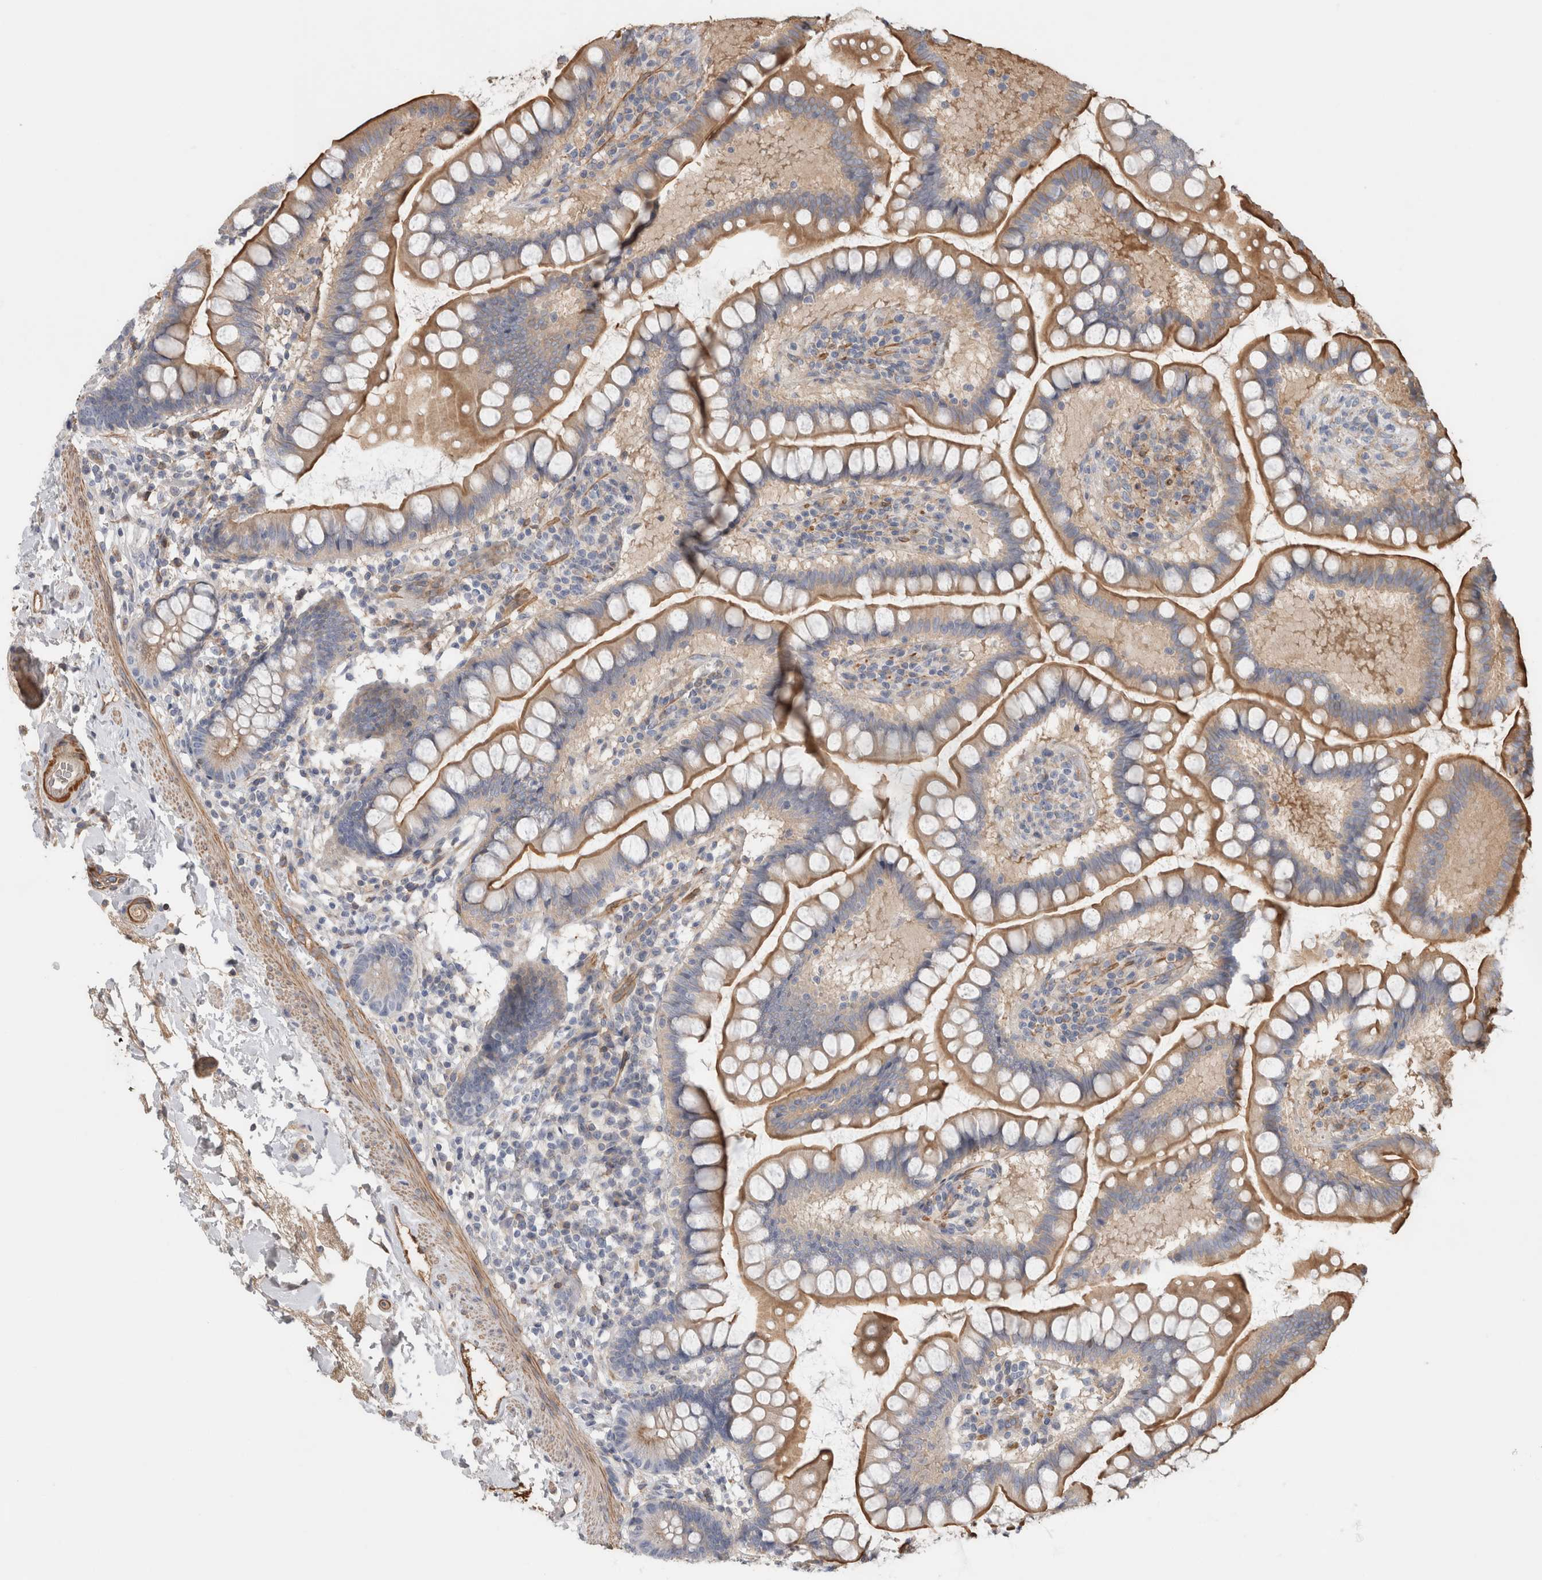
{"staining": {"intensity": "moderate", "quantity": "25%-75%", "location": "cytoplasmic/membranous"}, "tissue": "small intestine", "cell_type": "Glandular cells", "image_type": "normal", "snomed": [{"axis": "morphology", "description": "Normal tissue, NOS"}, {"axis": "topography", "description": "Small intestine"}], "caption": "An immunohistochemistry (IHC) micrograph of unremarkable tissue is shown. Protein staining in brown labels moderate cytoplasmic/membranous positivity in small intestine within glandular cells.", "gene": "CFI", "patient": {"sex": "female", "age": 84}}